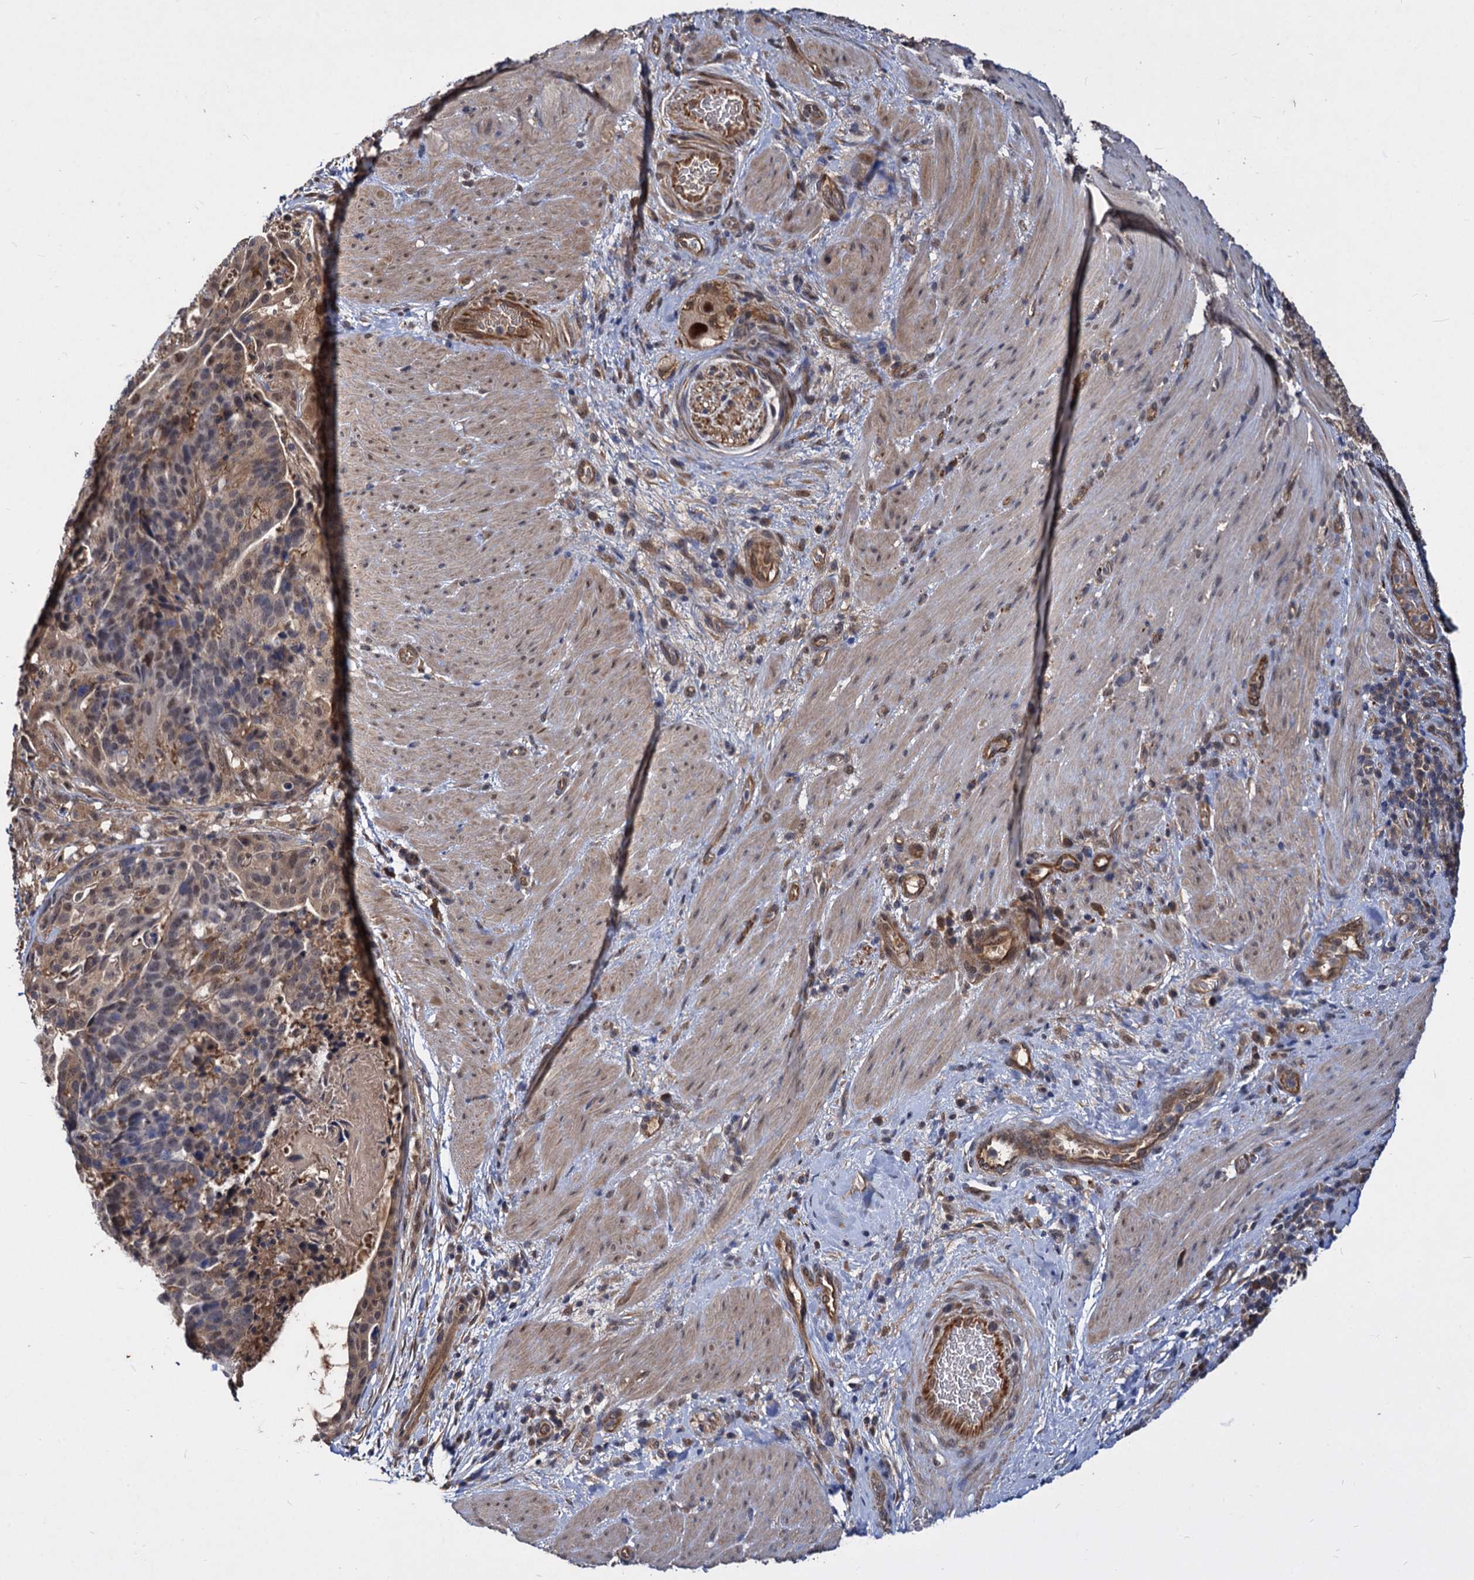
{"staining": {"intensity": "weak", "quantity": "25%-75%", "location": "cytoplasmic/membranous,nuclear"}, "tissue": "stomach cancer", "cell_type": "Tumor cells", "image_type": "cancer", "snomed": [{"axis": "morphology", "description": "Adenocarcinoma, NOS"}, {"axis": "topography", "description": "Stomach"}], "caption": "Protein staining of stomach cancer tissue demonstrates weak cytoplasmic/membranous and nuclear expression in about 25%-75% of tumor cells.", "gene": "PSMD4", "patient": {"sex": "male", "age": 48}}